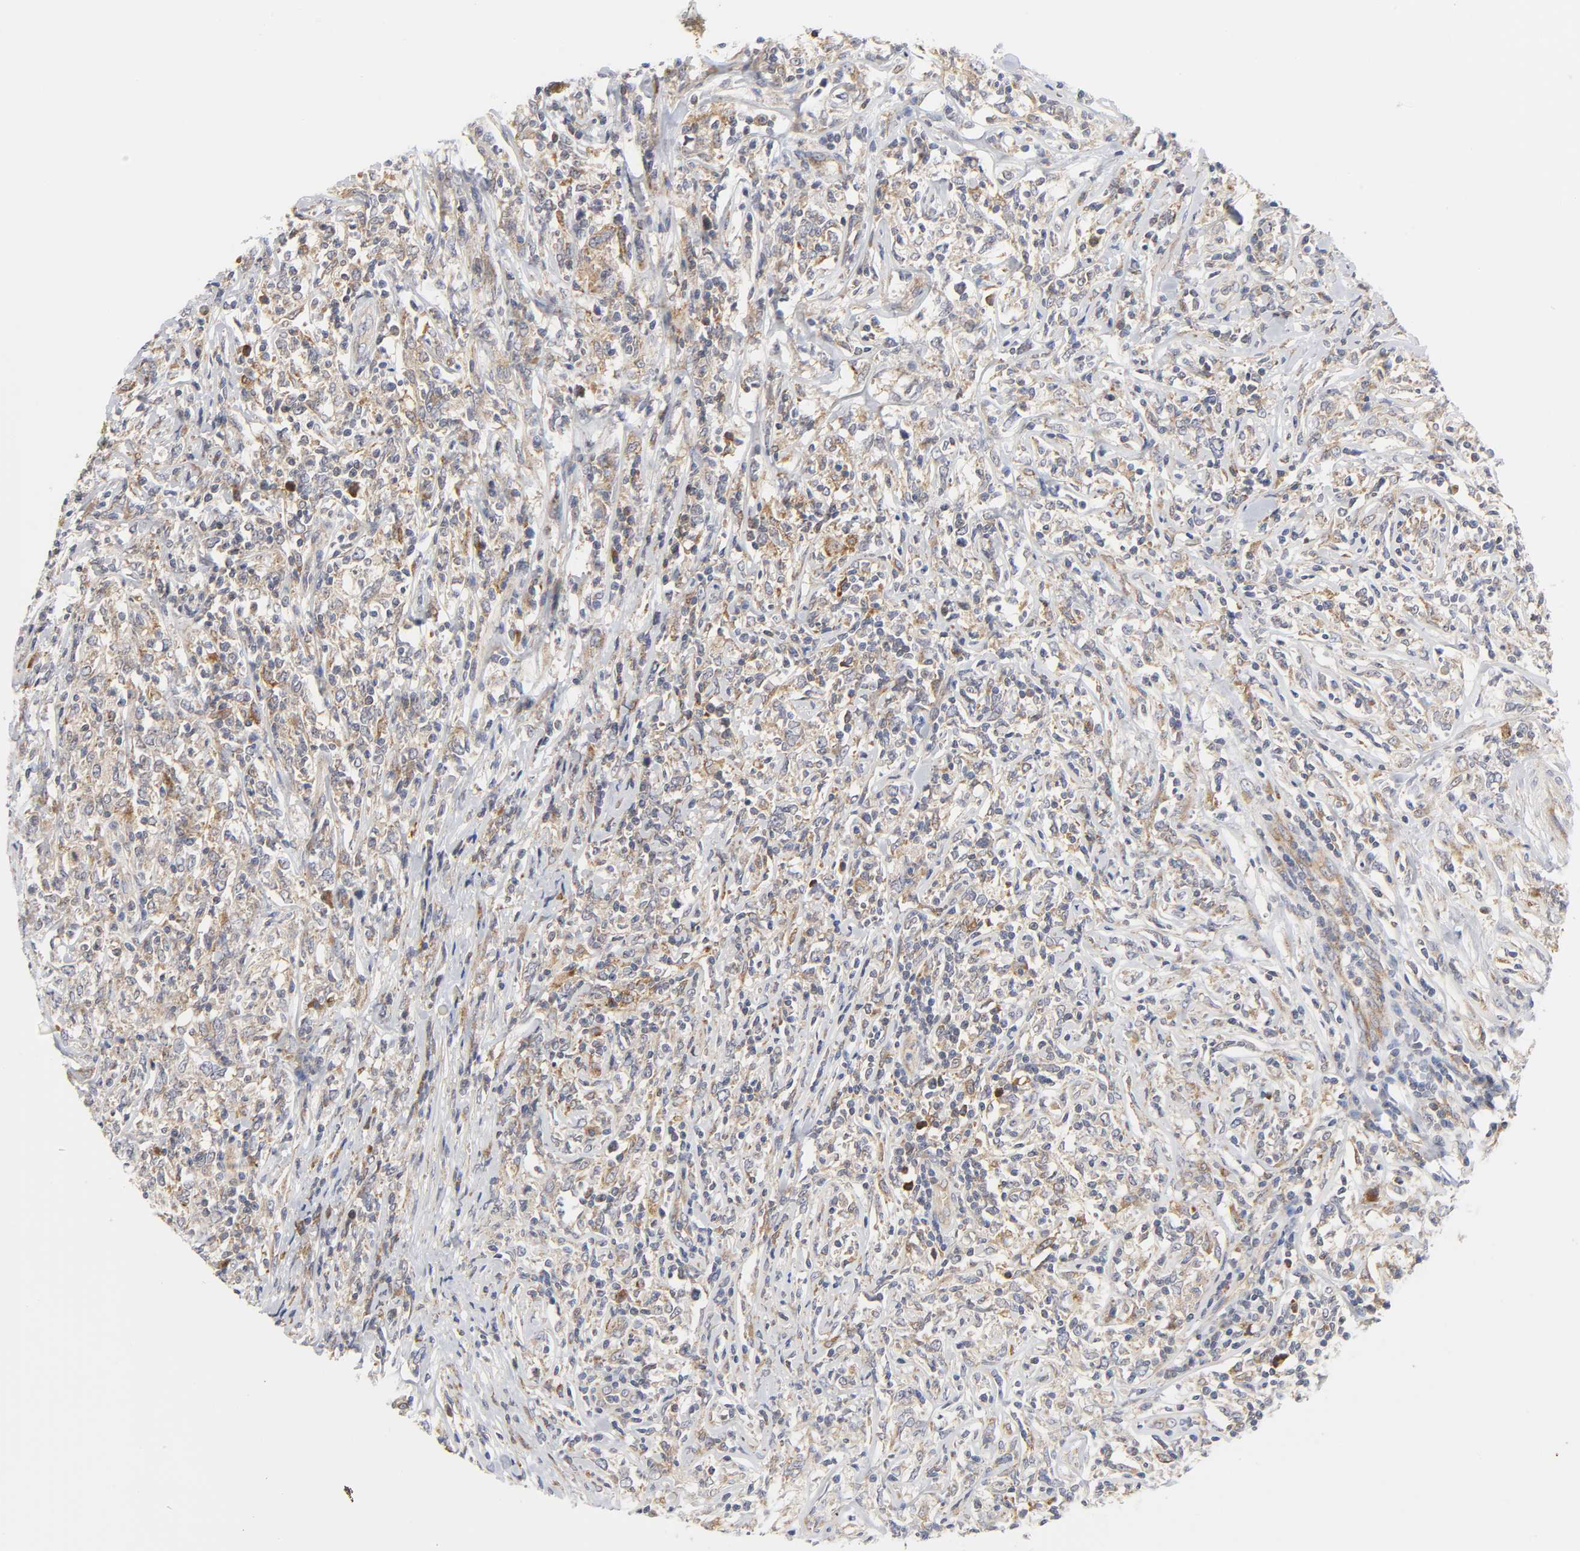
{"staining": {"intensity": "moderate", "quantity": ">75%", "location": "cytoplasmic/membranous"}, "tissue": "lymphoma", "cell_type": "Tumor cells", "image_type": "cancer", "snomed": [{"axis": "morphology", "description": "Malignant lymphoma, non-Hodgkin's type, High grade"}, {"axis": "topography", "description": "Lymph node"}], "caption": "Protein analysis of lymphoma tissue exhibits moderate cytoplasmic/membranous staining in about >75% of tumor cells.", "gene": "BAX", "patient": {"sex": "female", "age": 84}}